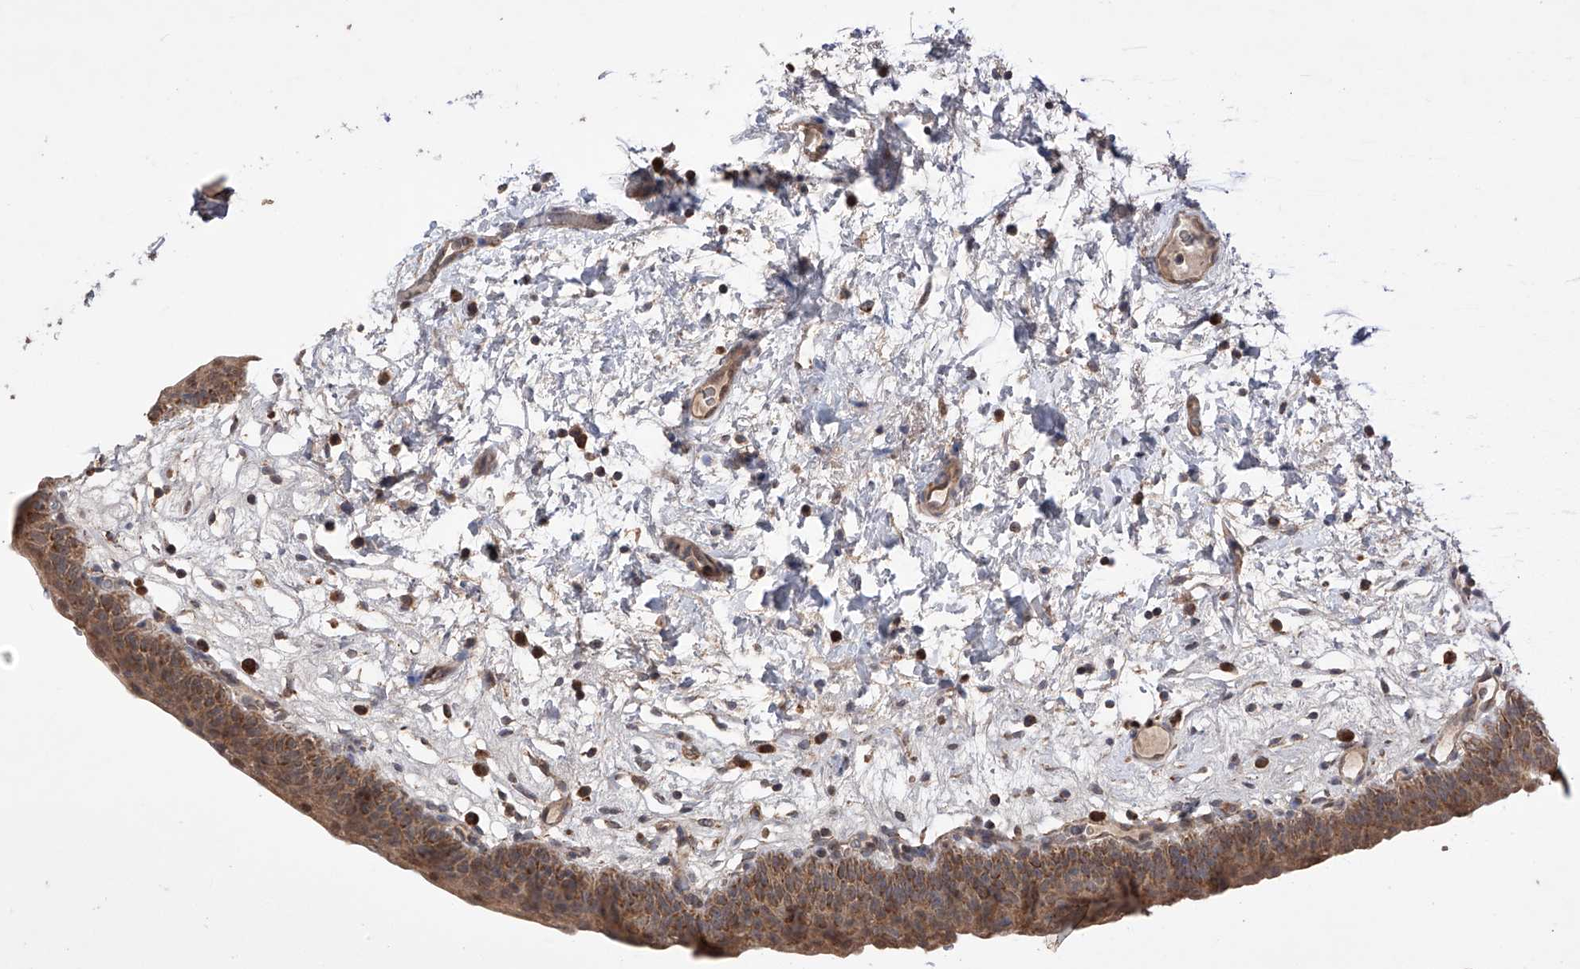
{"staining": {"intensity": "moderate", "quantity": ">75%", "location": "cytoplasmic/membranous,nuclear"}, "tissue": "urinary bladder", "cell_type": "Urothelial cells", "image_type": "normal", "snomed": [{"axis": "morphology", "description": "Normal tissue, NOS"}, {"axis": "topography", "description": "Urinary bladder"}], "caption": "Human urinary bladder stained with a brown dye shows moderate cytoplasmic/membranous,nuclear positive expression in about >75% of urothelial cells.", "gene": "SDHAF4", "patient": {"sex": "male", "age": 83}}